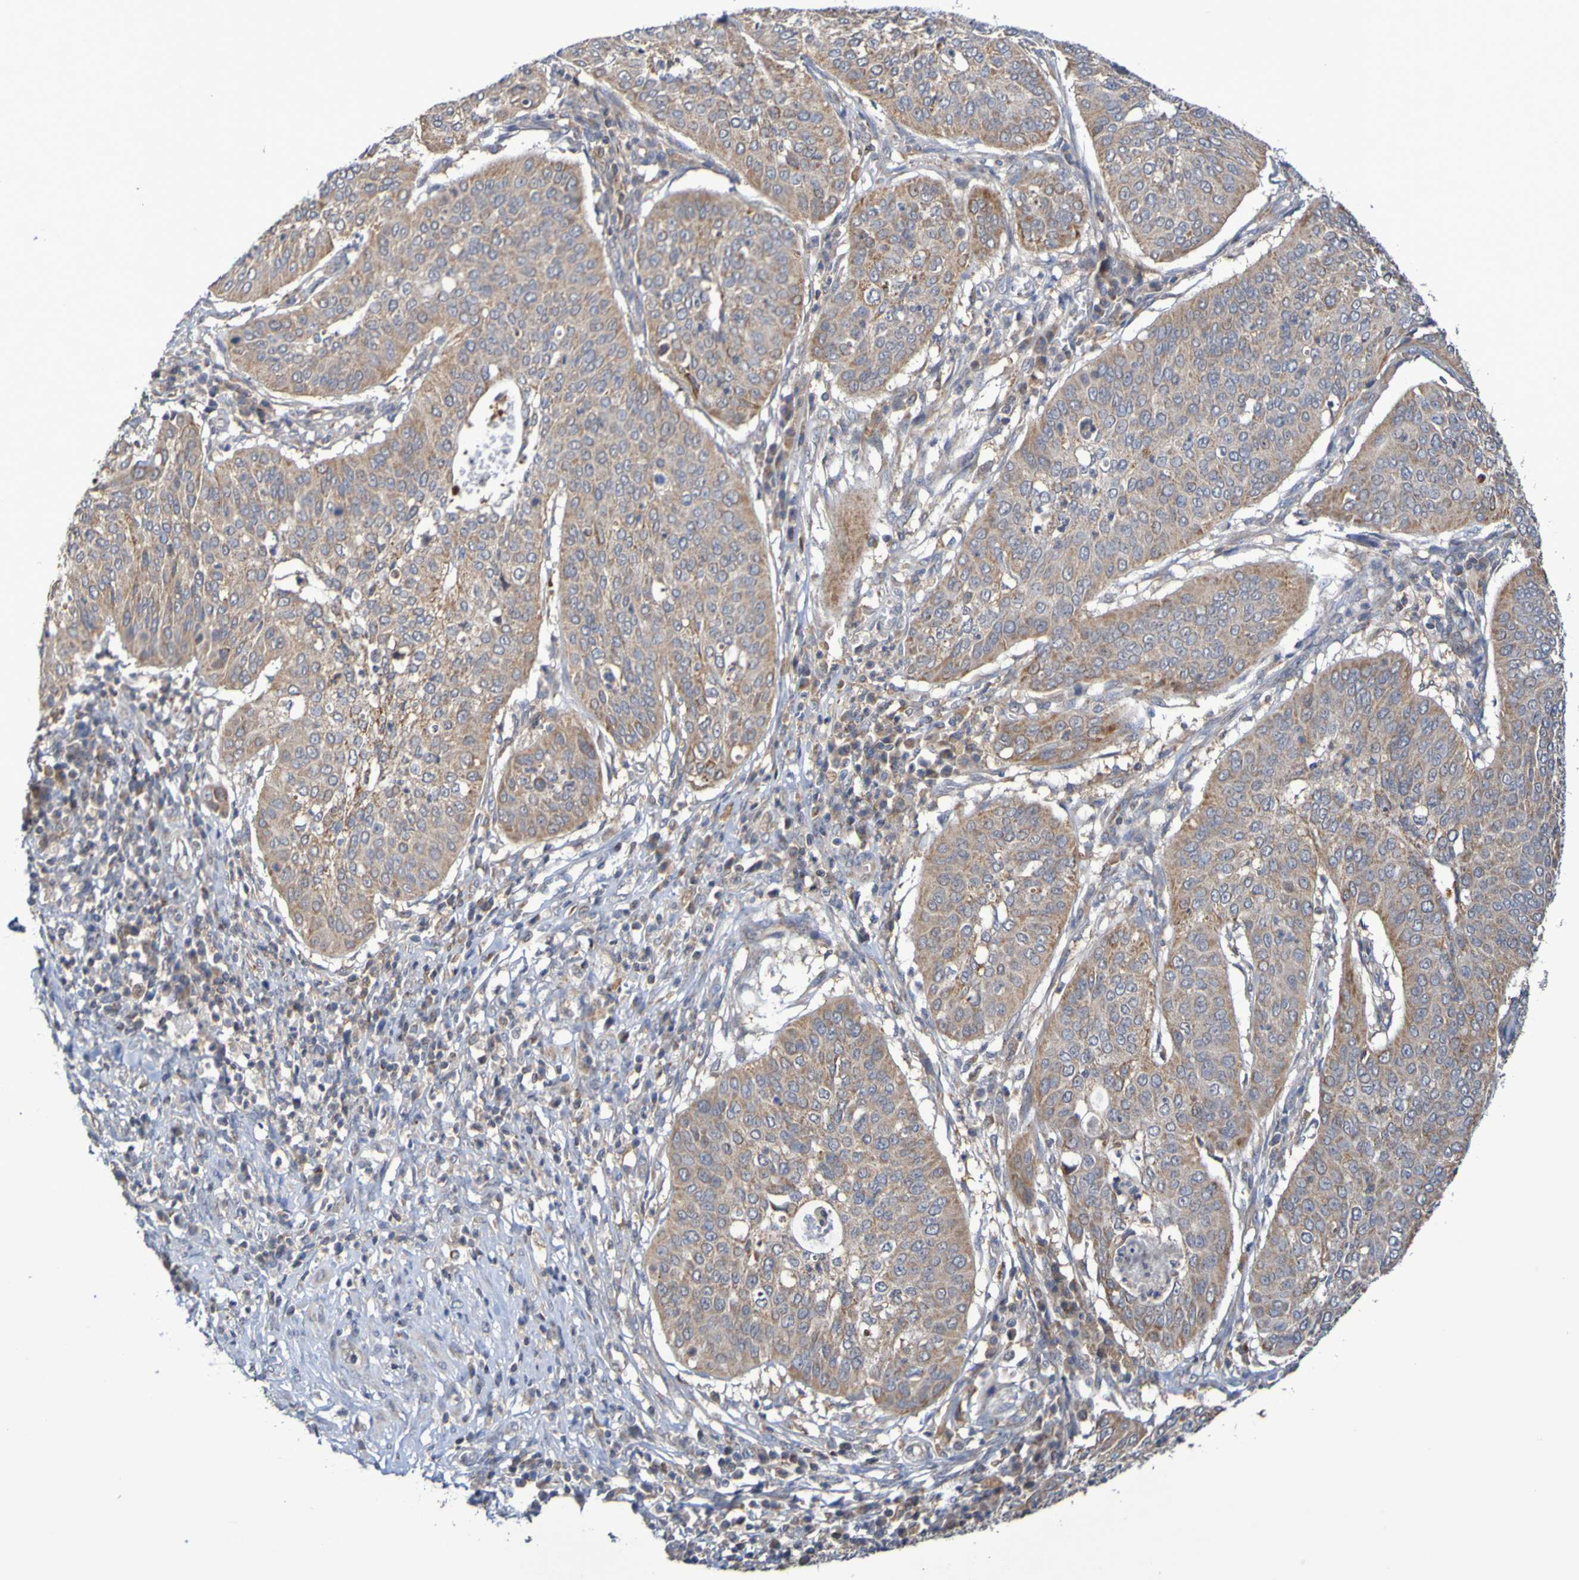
{"staining": {"intensity": "moderate", "quantity": ">75%", "location": "cytoplasmic/membranous"}, "tissue": "cervical cancer", "cell_type": "Tumor cells", "image_type": "cancer", "snomed": [{"axis": "morphology", "description": "Normal tissue, NOS"}, {"axis": "morphology", "description": "Squamous cell carcinoma, NOS"}, {"axis": "topography", "description": "Cervix"}], "caption": "This image reveals immunohistochemistry (IHC) staining of squamous cell carcinoma (cervical), with medium moderate cytoplasmic/membranous positivity in about >75% of tumor cells.", "gene": "C3orf18", "patient": {"sex": "female", "age": 39}}